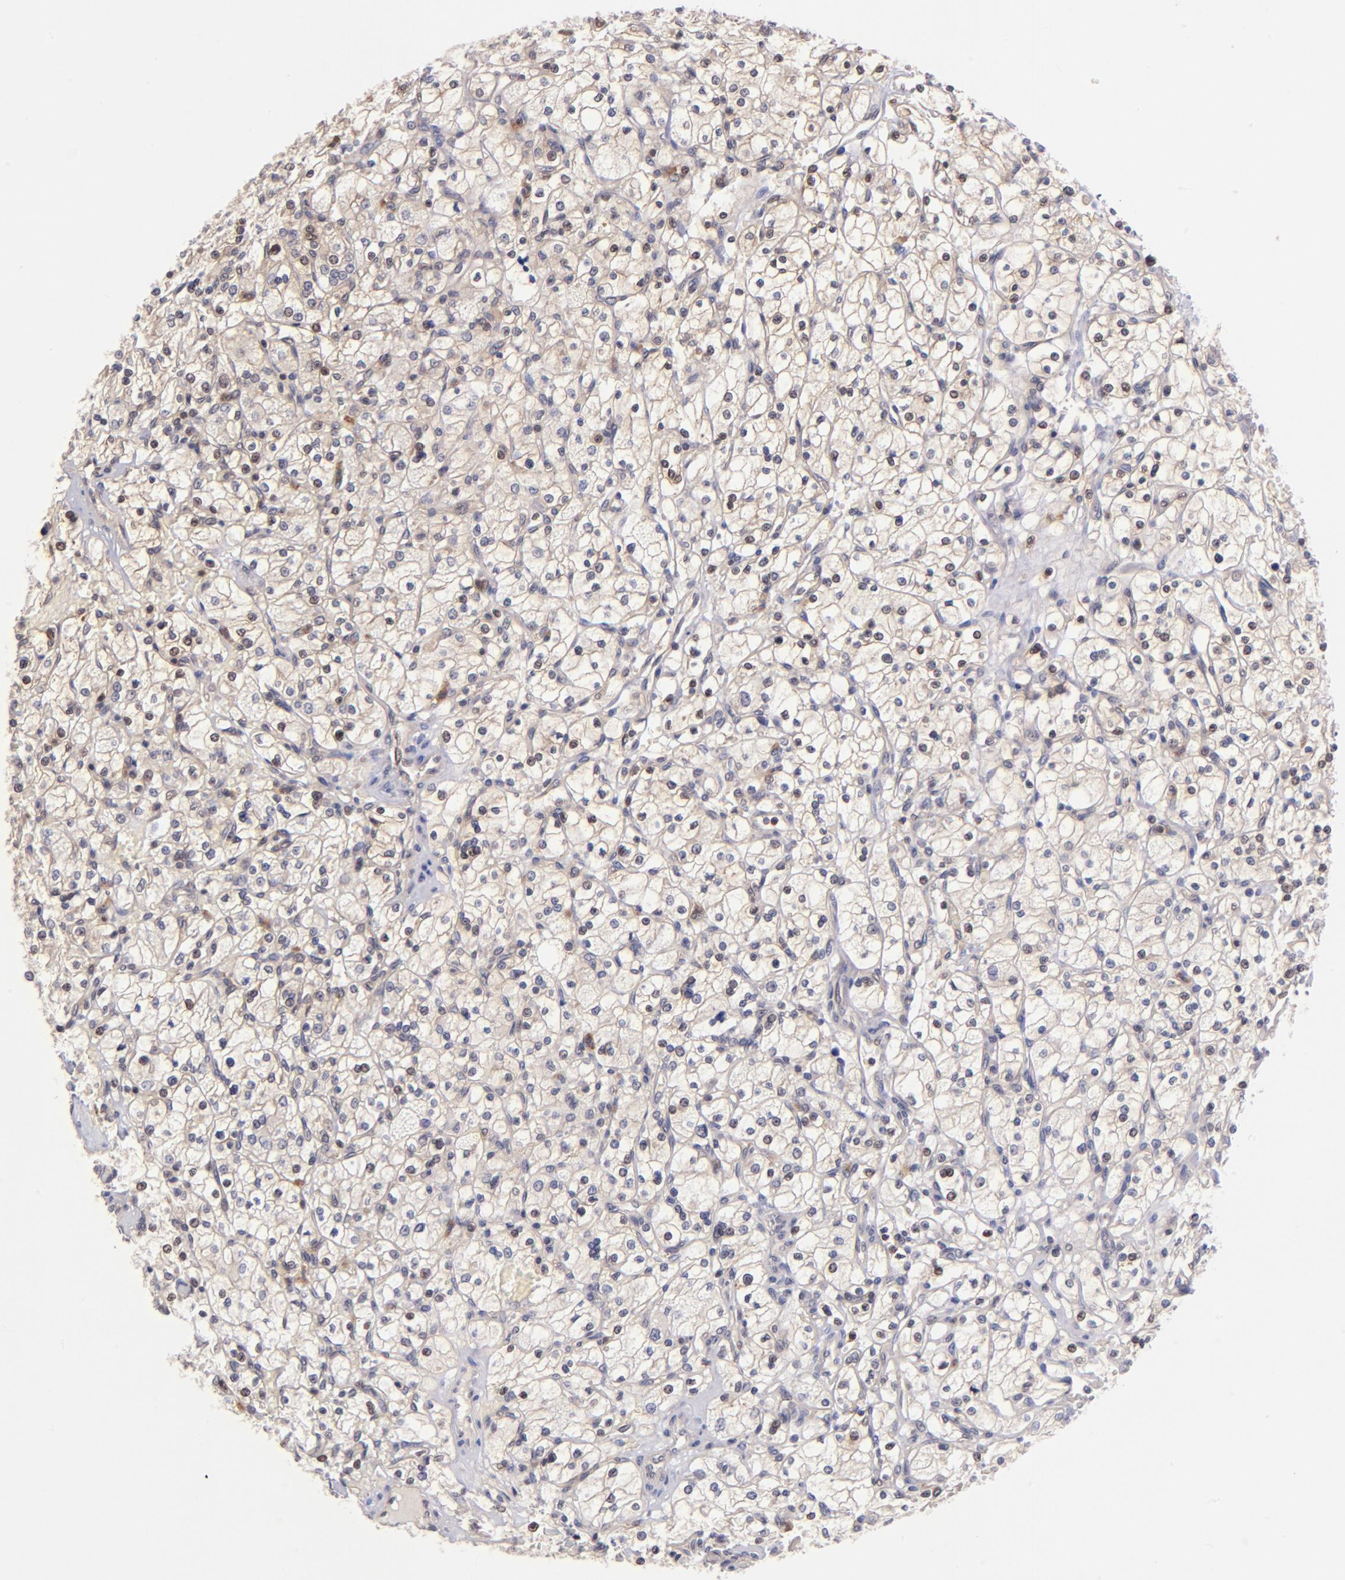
{"staining": {"intensity": "moderate", "quantity": ">75%", "location": "cytoplasmic/membranous,nuclear"}, "tissue": "renal cancer", "cell_type": "Tumor cells", "image_type": "cancer", "snomed": [{"axis": "morphology", "description": "Adenocarcinoma, NOS"}, {"axis": "topography", "description": "Kidney"}], "caption": "This histopathology image demonstrates immunohistochemistry staining of human renal cancer (adenocarcinoma), with medium moderate cytoplasmic/membranous and nuclear expression in about >75% of tumor cells.", "gene": "YWHAB", "patient": {"sex": "female", "age": 83}}